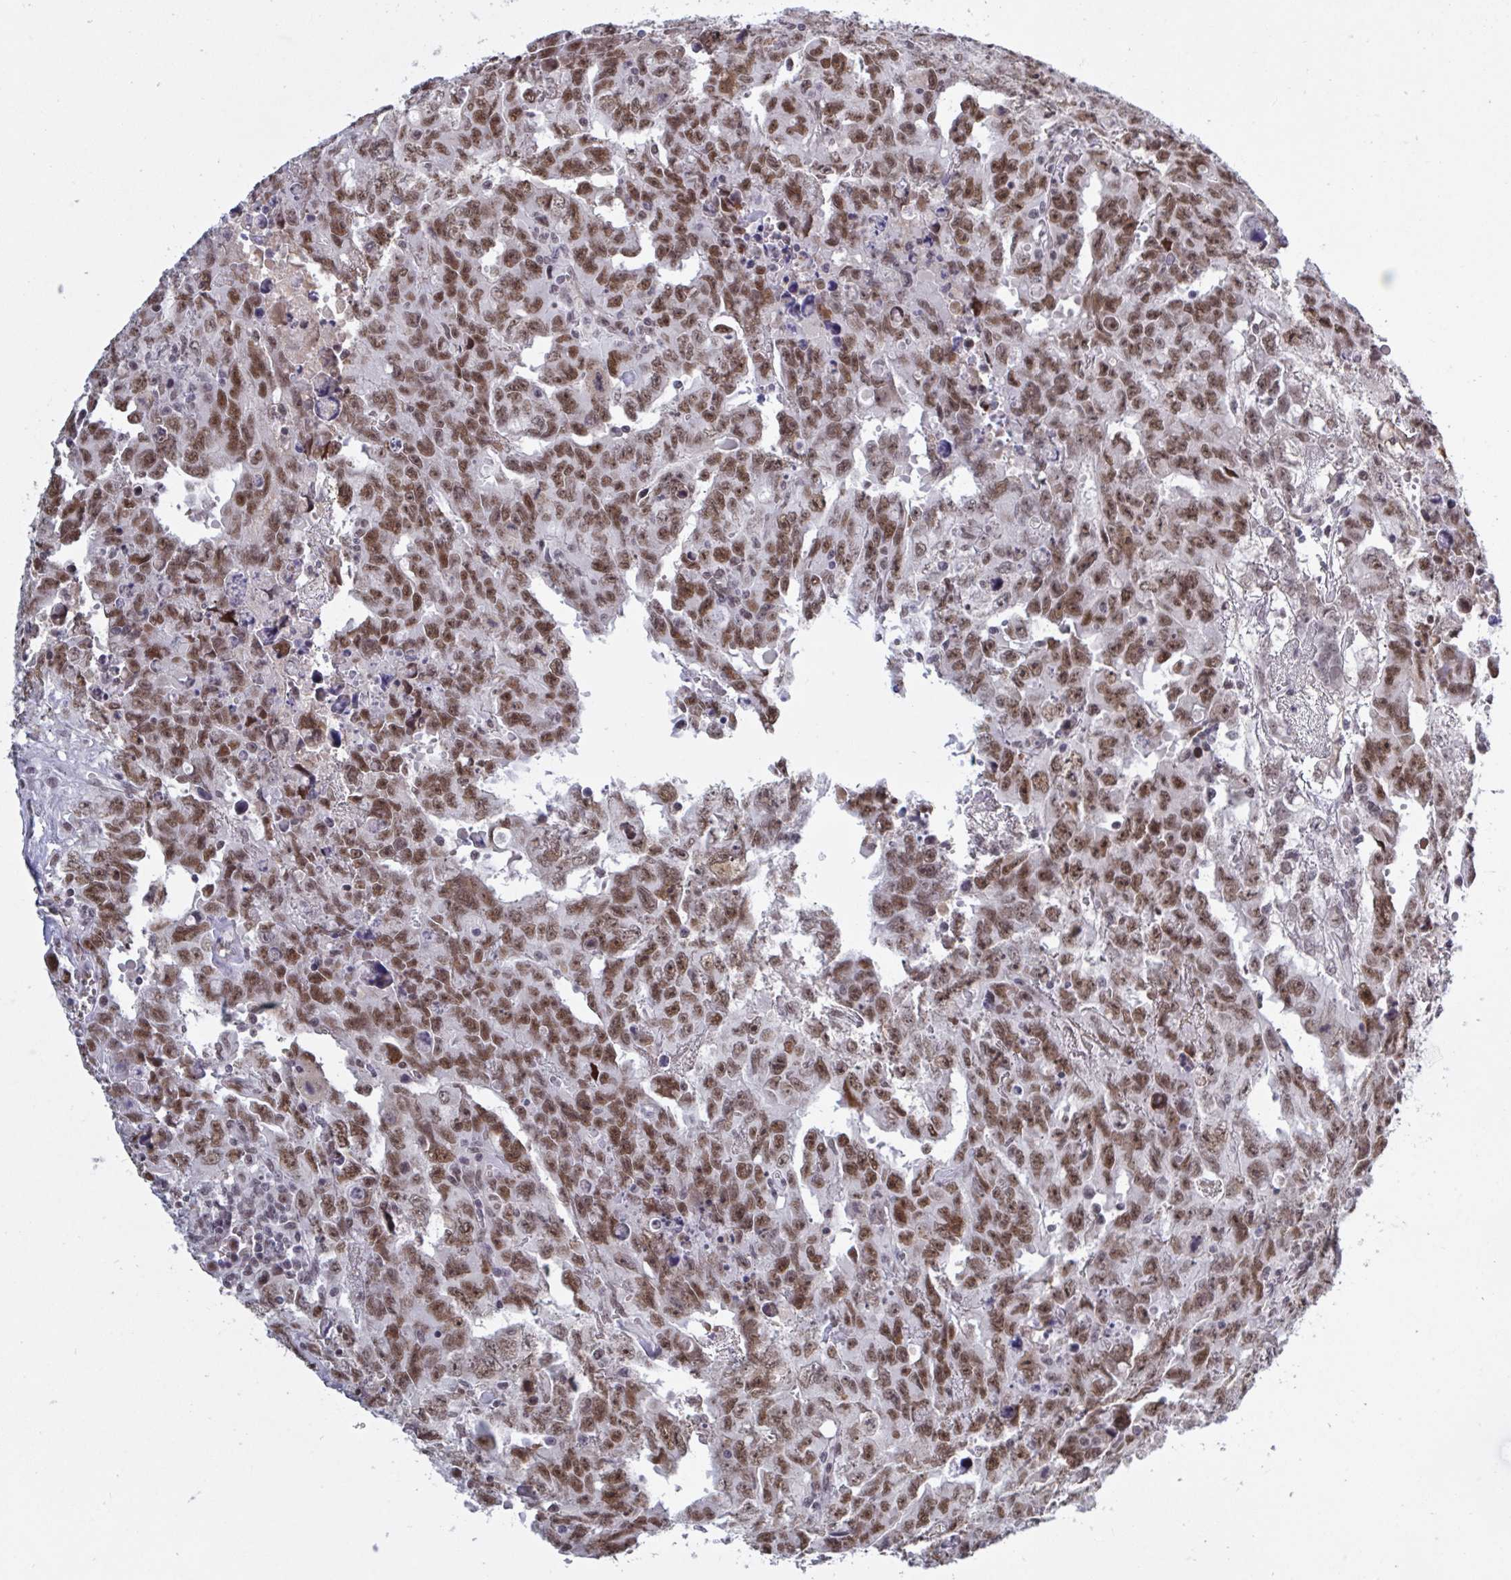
{"staining": {"intensity": "moderate", "quantity": ">75%", "location": "nuclear"}, "tissue": "testis cancer", "cell_type": "Tumor cells", "image_type": "cancer", "snomed": [{"axis": "morphology", "description": "Carcinoma, Embryonal, NOS"}, {"axis": "topography", "description": "Testis"}], "caption": "A medium amount of moderate nuclear expression is appreciated in approximately >75% of tumor cells in testis cancer (embryonal carcinoma) tissue.", "gene": "BCL7B", "patient": {"sex": "male", "age": 24}}